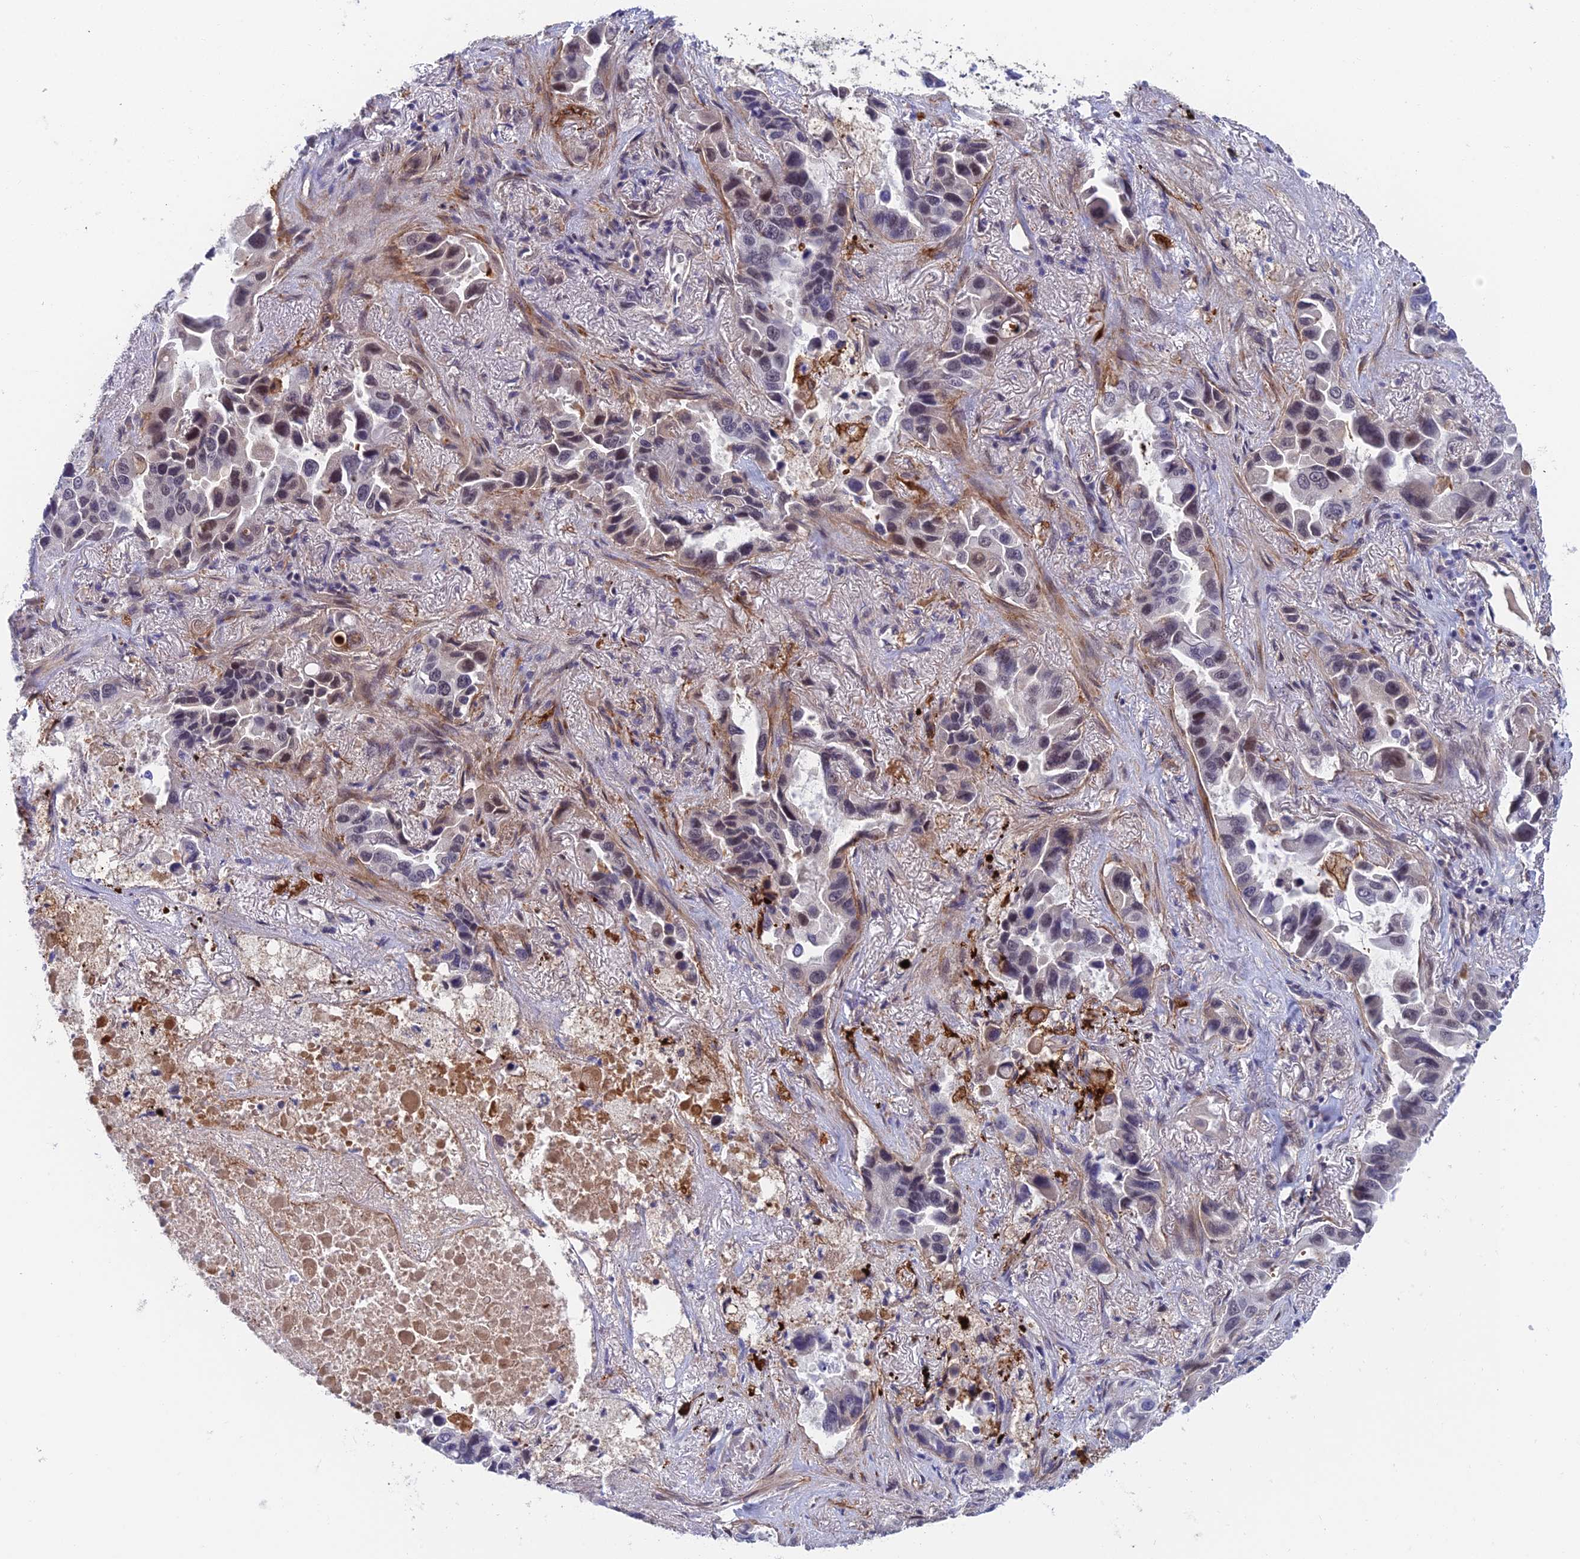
{"staining": {"intensity": "weak", "quantity": "<25%", "location": "nuclear"}, "tissue": "lung cancer", "cell_type": "Tumor cells", "image_type": "cancer", "snomed": [{"axis": "morphology", "description": "Adenocarcinoma, NOS"}, {"axis": "topography", "description": "Lung"}], "caption": "Immunohistochemistry image of human lung cancer (adenocarcinoma) stained for a protein (brown), which exhibits no positivity in tumor cells. Nuclei are stained in blue.", "gene": "NSMCE1", "patient": {"sex": "male", "age": 64}}